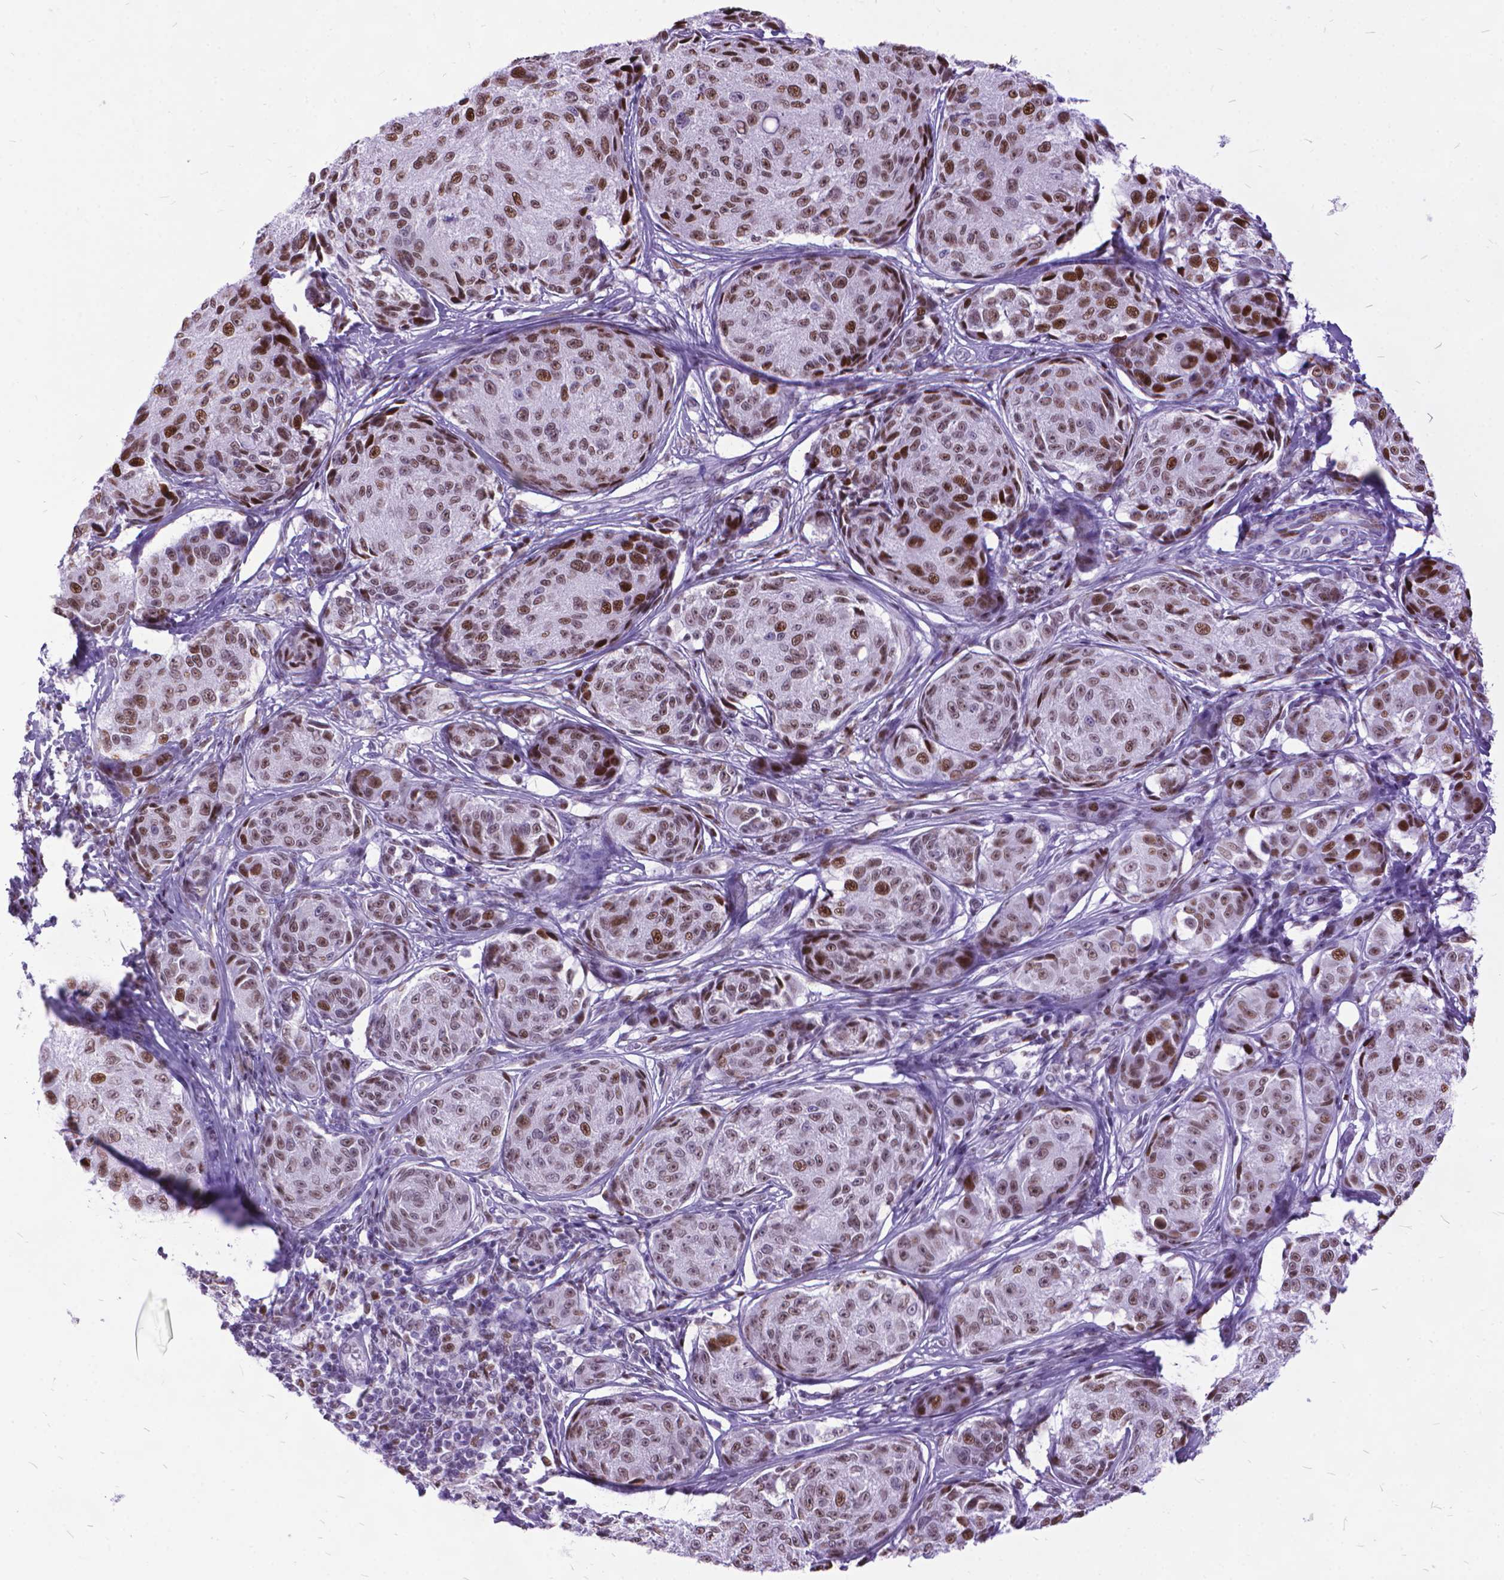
{"staining": {"intensity": "moderate", "quantity": ">75%", "location": "nuclear"}, "tissue": "melanoma", "cell_type": "Tumor cells", "image_type": "cancer", "snomed": [{"axis": "morphology", "description": "Malignant melanoma, NOS"}, {"axis": "topography", "description": "Skin"}], "caption": "There is medium levels of moderate nuclear staining in tumor cells of malignant melanoma, as demonstrated by immunohistochemical staining (brown color).", "gene": "POLE4", "patient": {"sex": "male", "age": 61}}